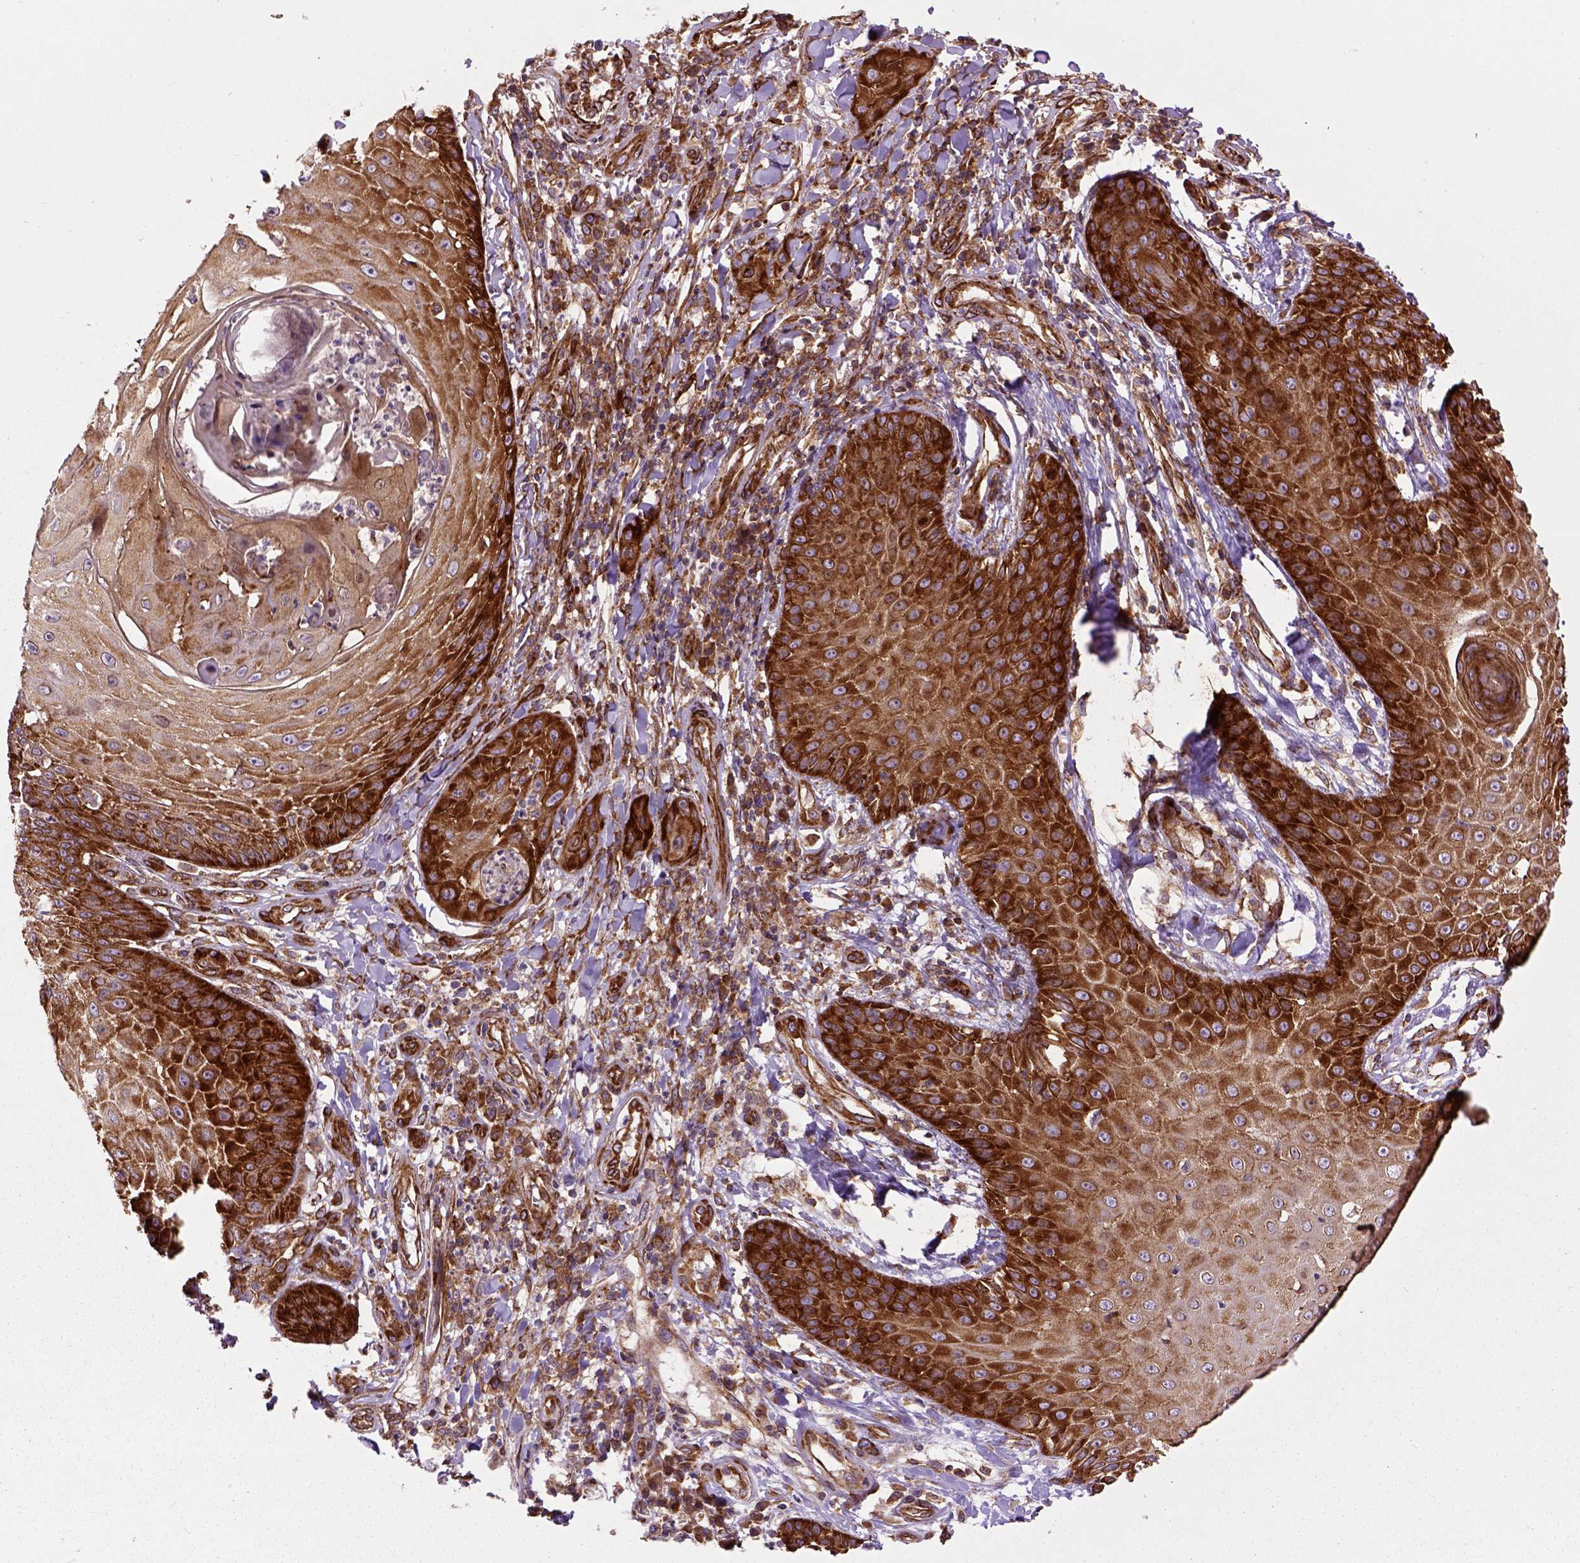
{"staining": {"intensity": "strong", "quantity": ">75%", "location": "cytoplasmic/membranous"}, "tissue": "skin cancer", "cell_type": "Tumor cells", "image_type": "cancer", "snomed": [{"axis": "morphology", "description": "Squamous cell carcinoma, NOS"}, {"axis": "topography", "description": "Skin"}], "caption": "Immunohistochemical staining of skin cancer exhibits high levels of strong cytoplasmic/membranous expression in approximately >75% of tumor cells.", "gene": "CAPRIN1", "patient": {"sex": "male", "age": 70}}